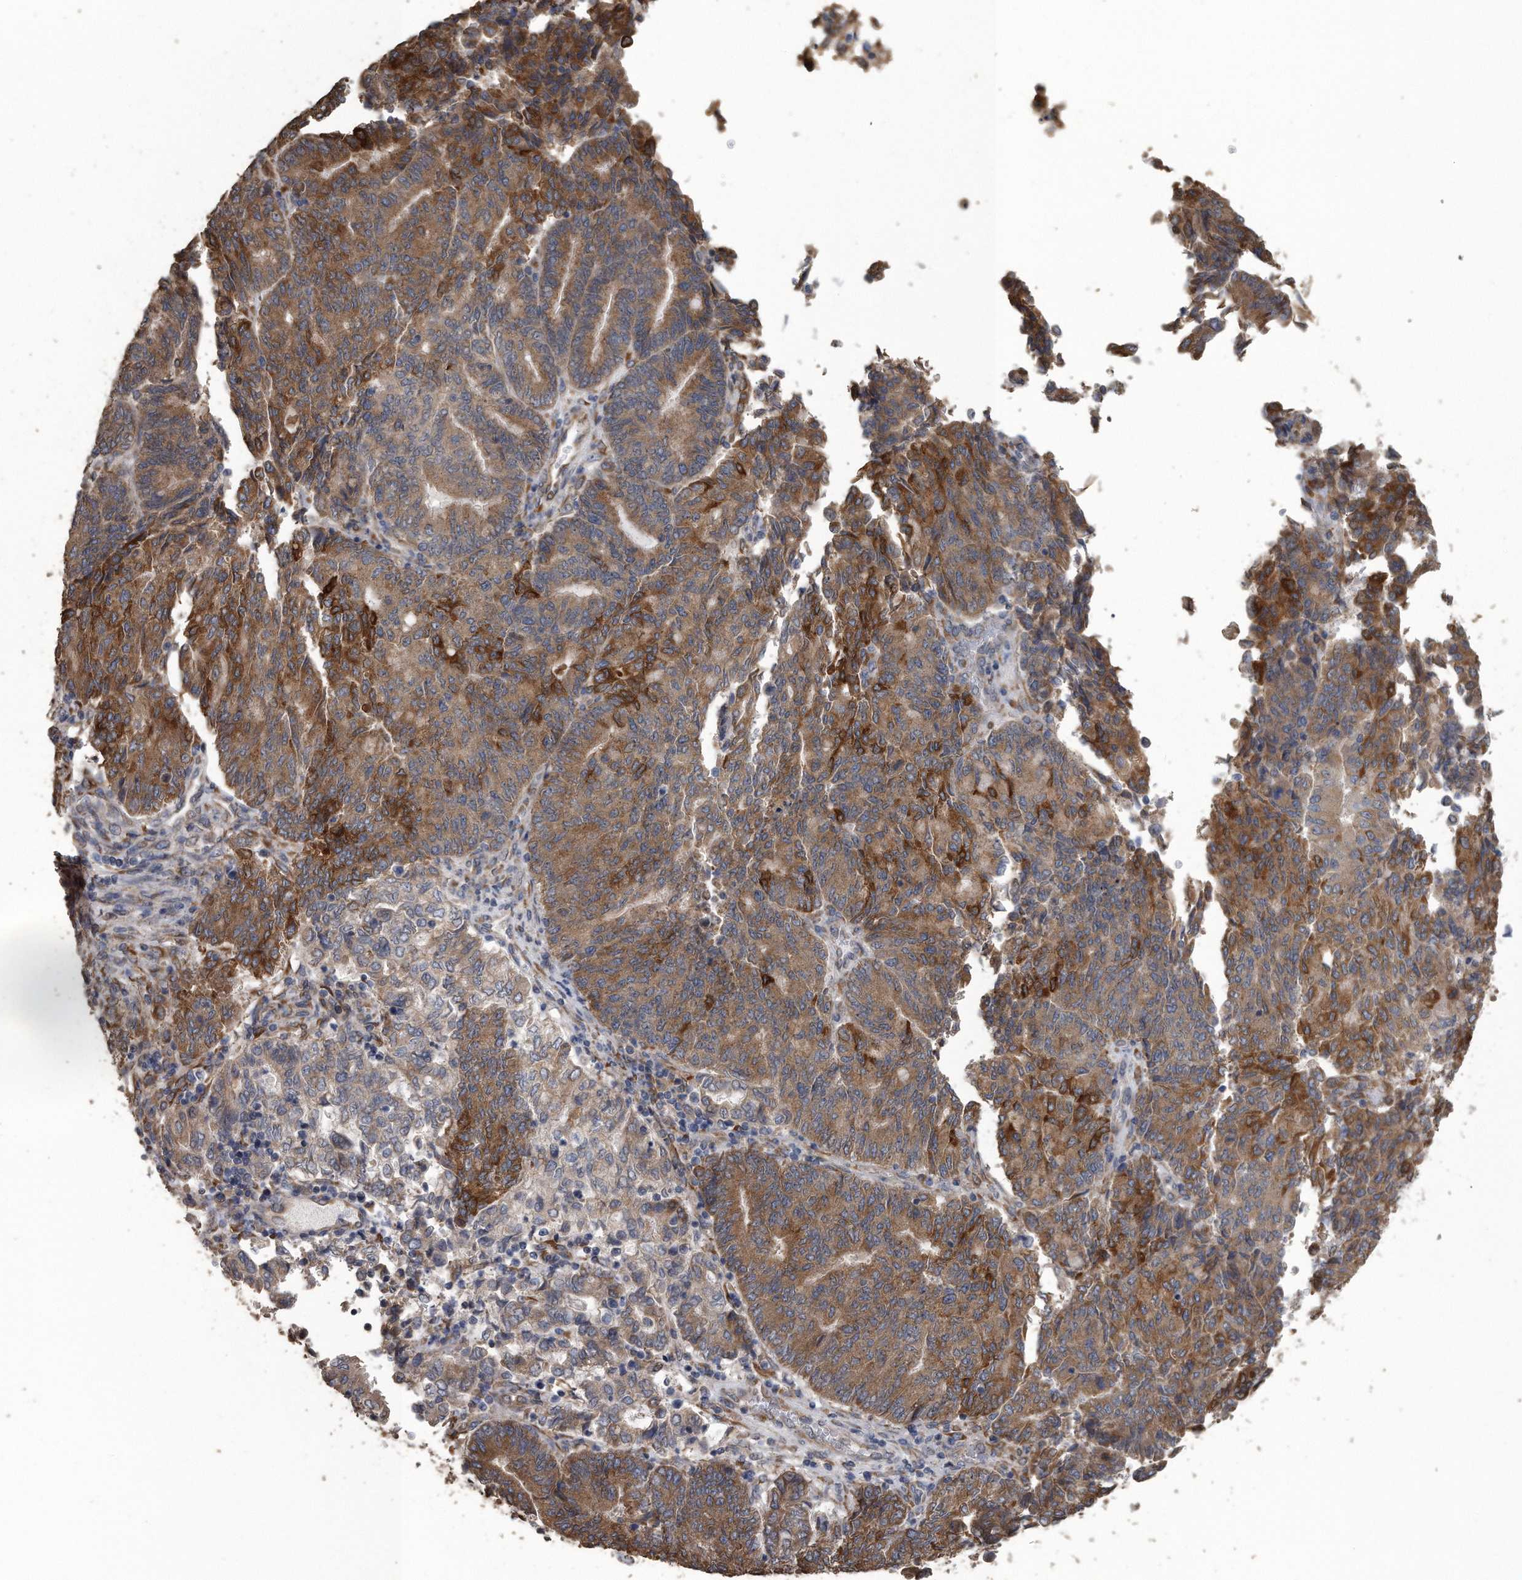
{"staining": {"intensity": "moderate", "quantity": ">75%", "location": "cytoplasmic/membranous"}, "tissue": "endometrial cancer", "cell_type": "Tumor cells", "image_type": "cancer", "snomed": [{"axis": "morphology", "description": "Adenocarcinoma, NOS"}, {"axis": "topography", "description": "Endometrium"}], "caption": "Human endometrial cancer stained for a protein (brown) displays moderate cytoplasmic/membranous positive positivity in about >75% of tumor cells.", "gene": "PCLO", "patient": {"sex": "female", "age": 80}}